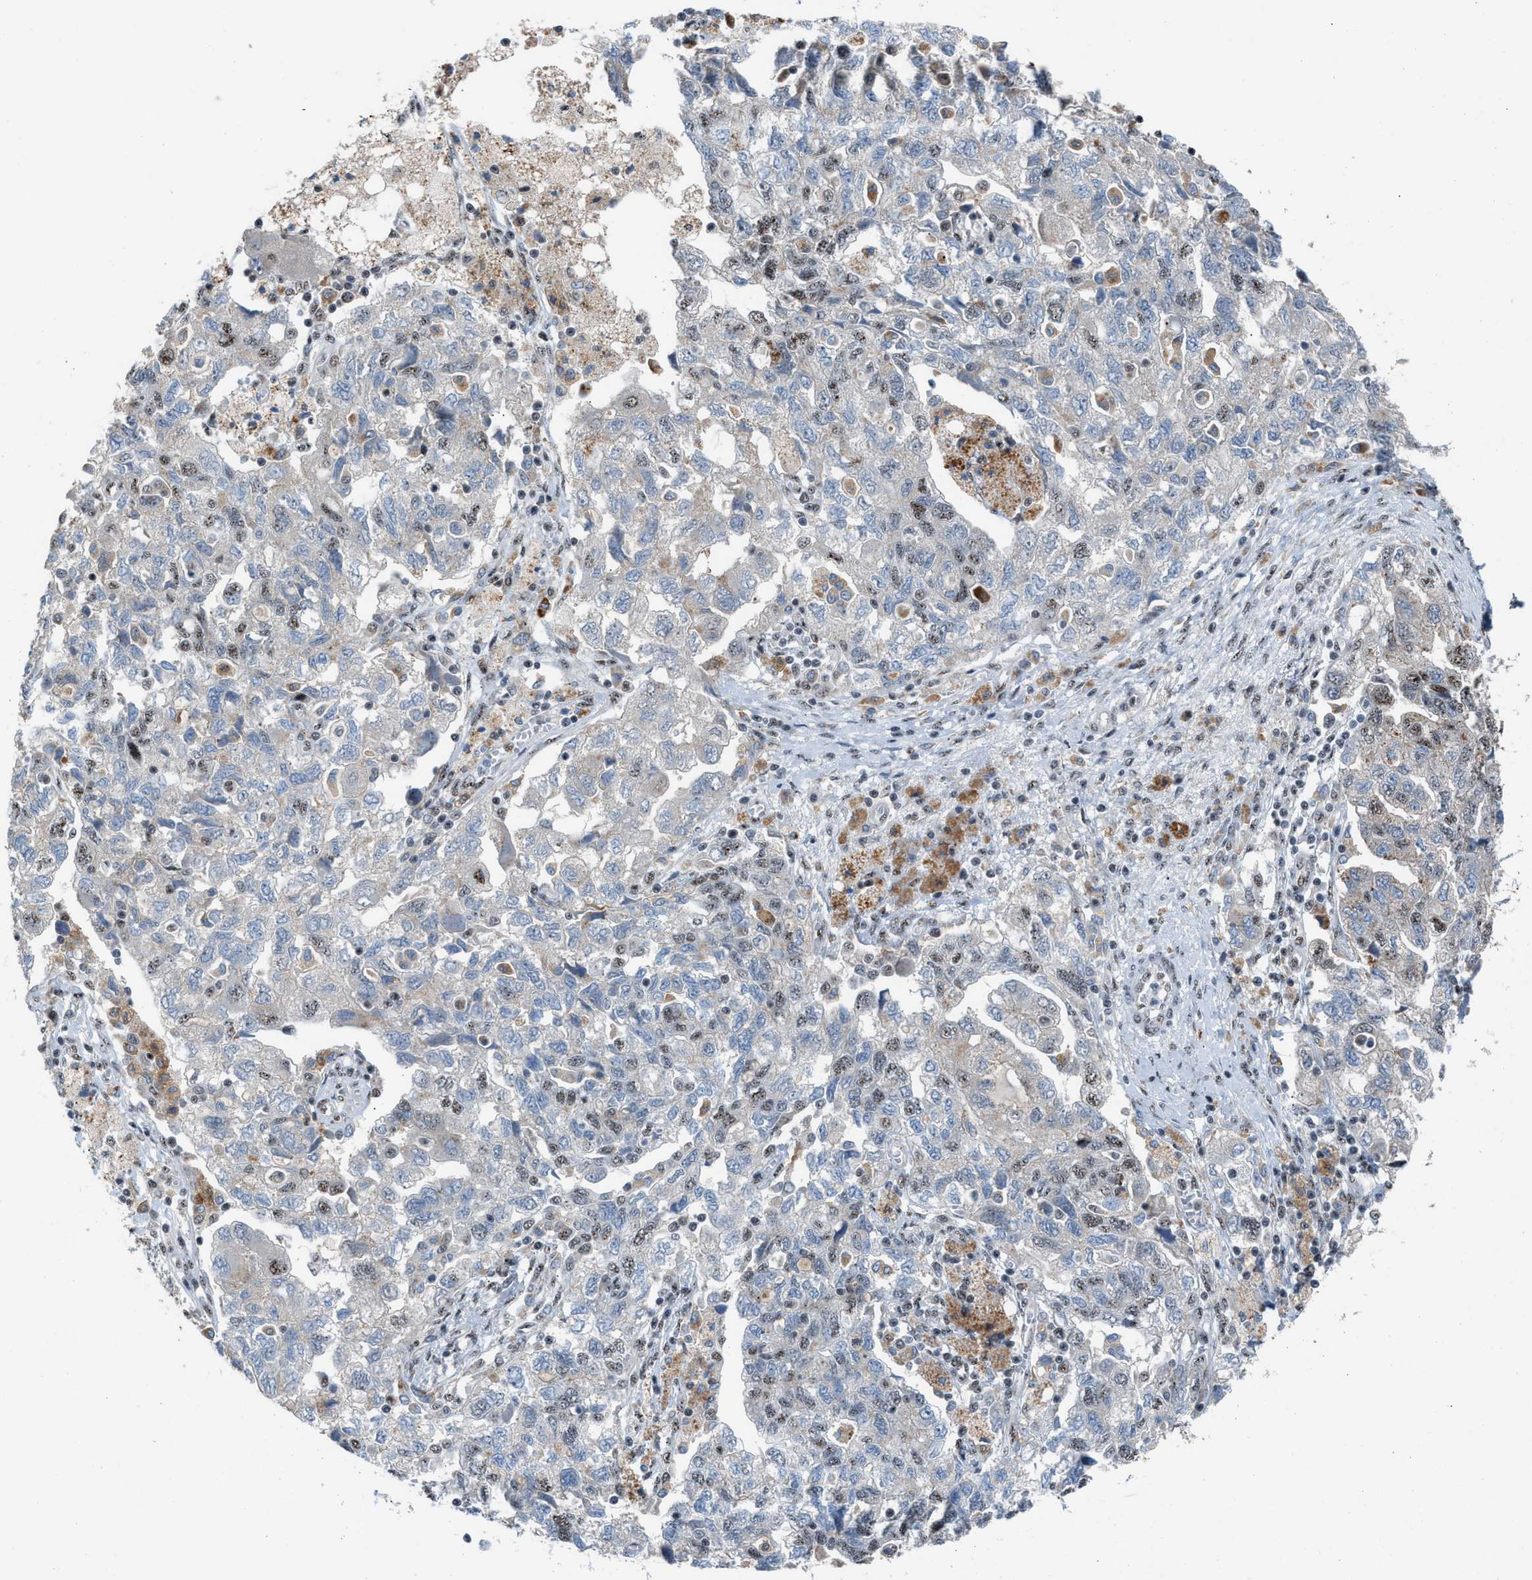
{"staining": {"intensity": "weak", "quantity": "25%-75%", "location": "nuclear"}, "tissue": "ovarian cancer", "cell_type": "Tumor cells", "image_type": "cancer", "snomed": [{"axis": "morphology", "description": "Carcinoma, NOS"}, {"axis": "morphology", "description": "Cystadenocarcinoma, serous, NOS"}, {"axis": "topography", "description": "Ovary"}], "caption": "Immunohistochemical staining of serous cystadenocarcinoma (ovarian) exhibits low levels of weak nuclear protein expression in approximately 25%-75% of tumor cells. Nuclei are stained in blue.", "gene": "CENPP", "patient": {"sex": "female", "age": 69}}